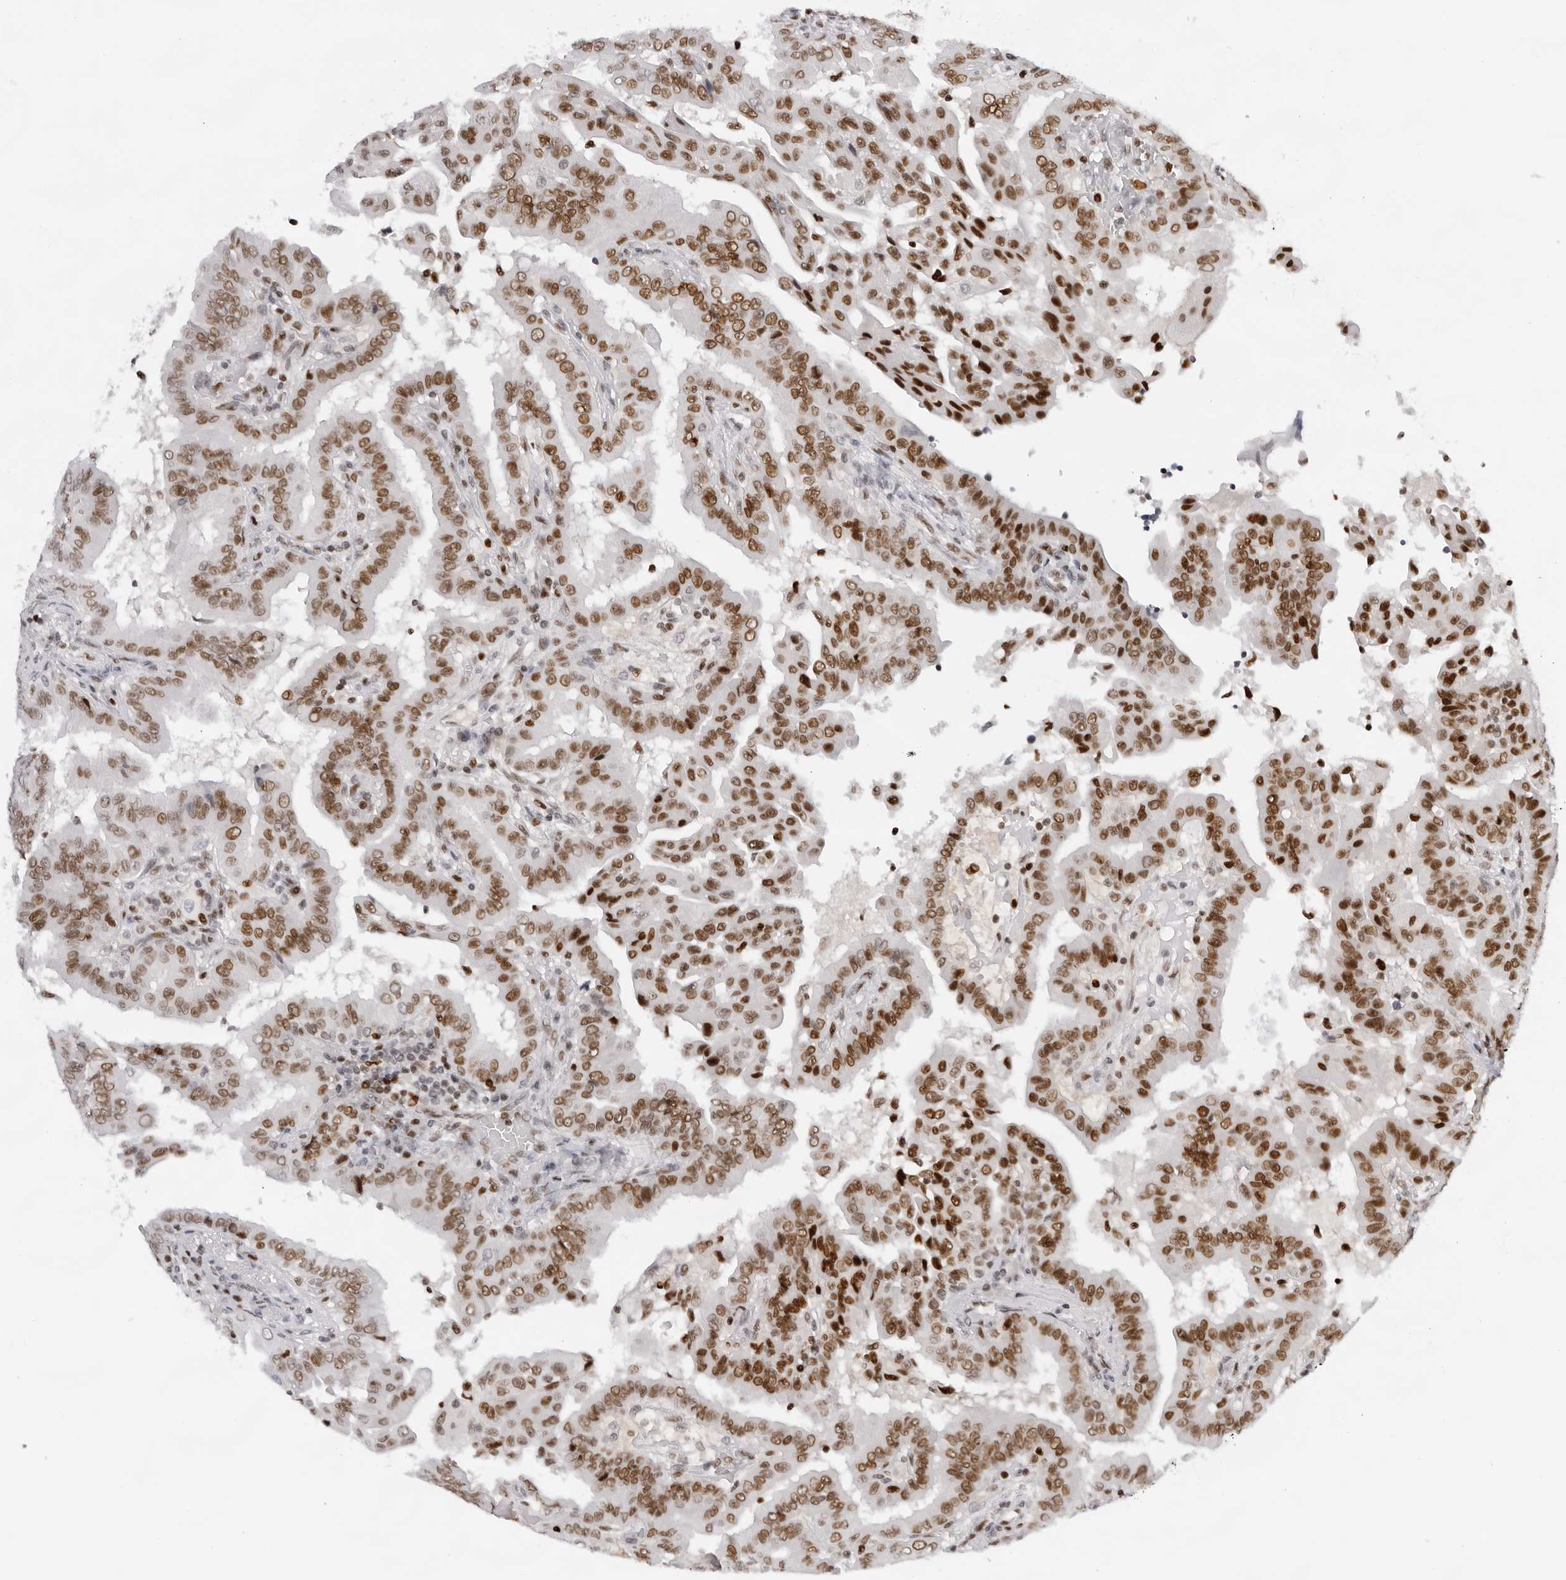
{"staining": {"intensity": "moderate", "quantity": ">75%", "location": "nuclear"}, "tissue": "thyroid cancer", "cell_type": "Tumor cells", "image_type": "cancer", "snomed": [{"axis": "morphology", "description": "Papillary adenocarcinoma, NOS"}, {"axis": "topography", "description": "Thyroid gland"}], "caption": "Immunohistochemical staining of thyroid cancer reveals moderate nuclear protein expression in about >75% of tumor cells.", "gene": "OGG1", "patient": {"sex": "male", "age": 33}}